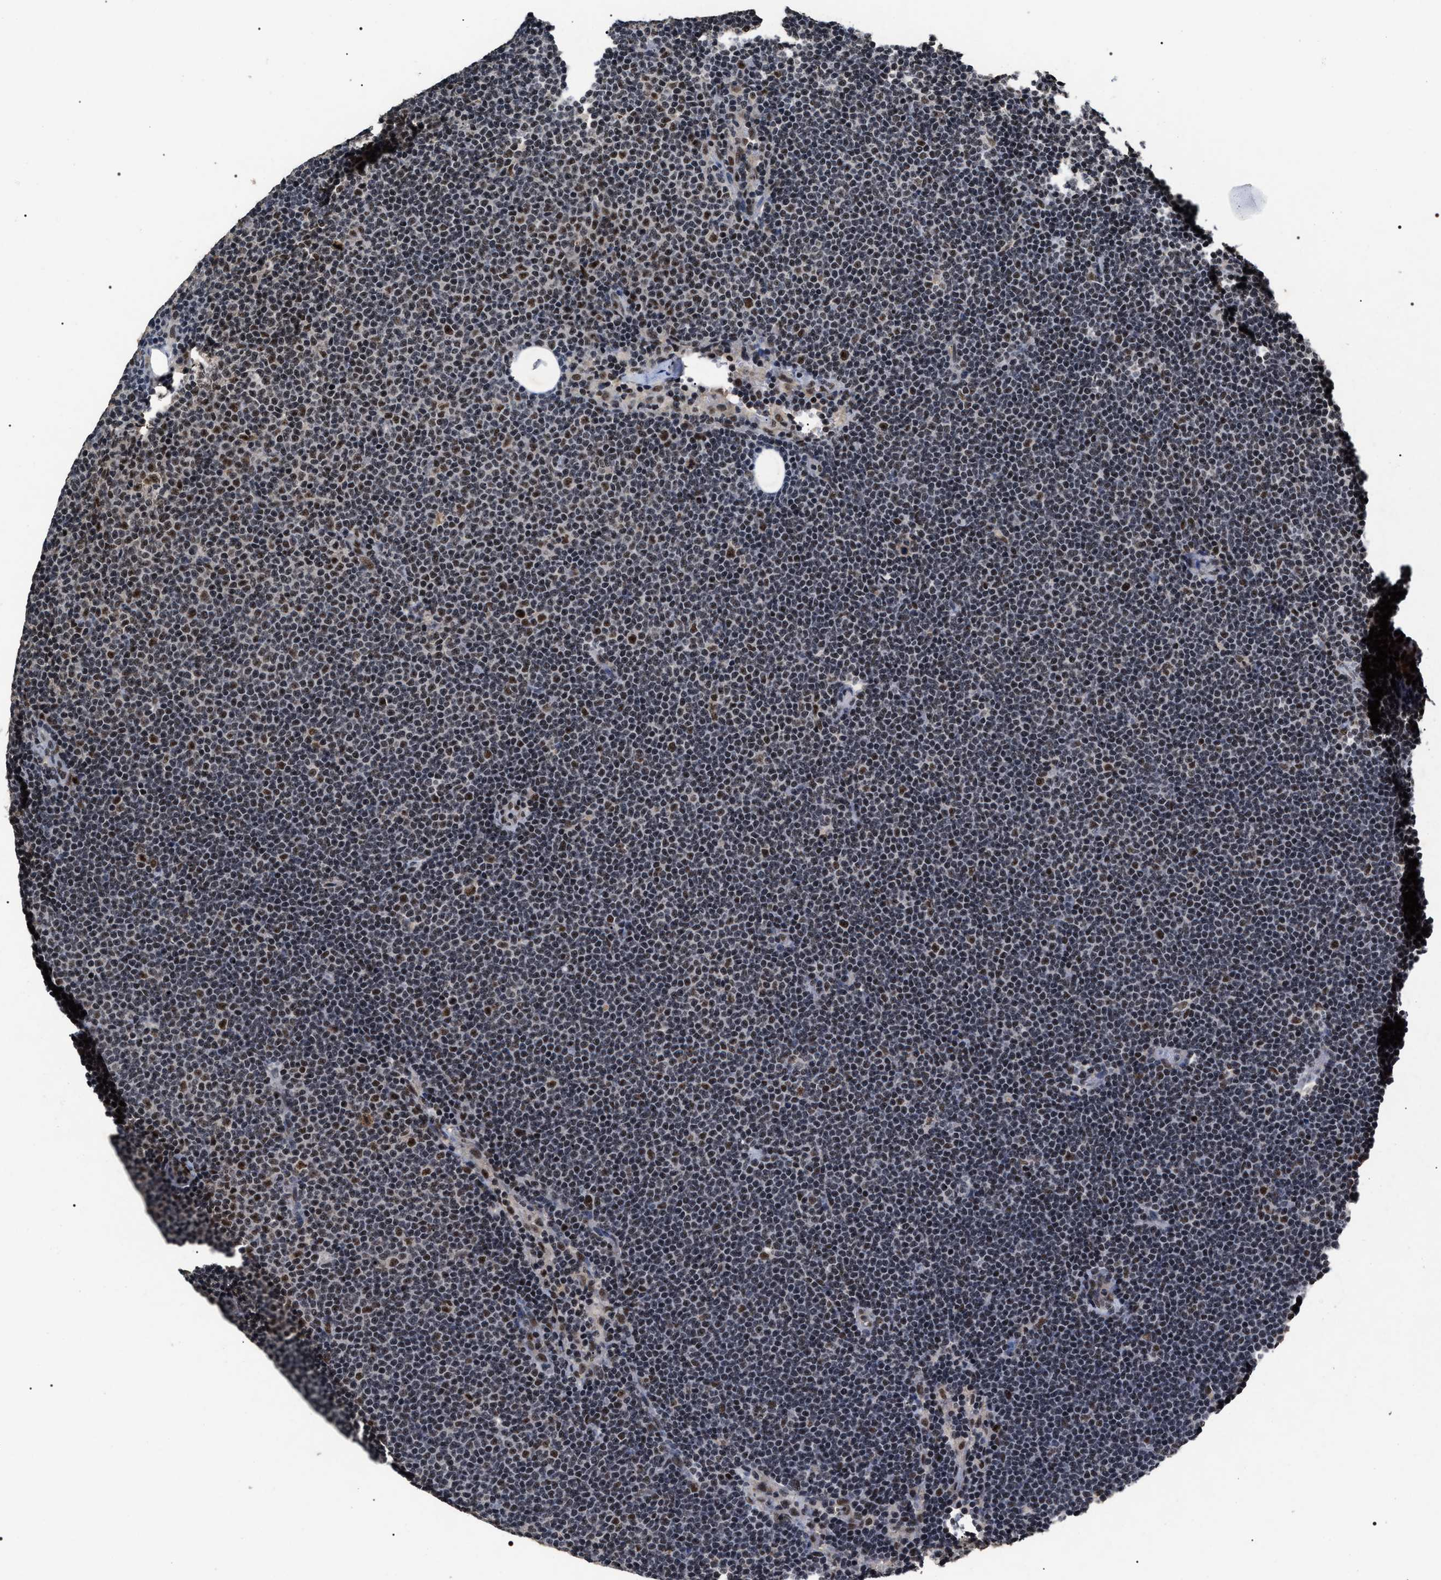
{"staining": {"intensity": "moderate", "quantity": "25%-75%", "location": "nuclear"}, "tissue": "lymphoma", "cell_type": "Tumor cells", "image_type": "cancer", "snomed": [{"axis": "morphology", "description": "Malignant lymphoma, non-Hodgkin's type, Low grade"}, {"axis": "topography", "description": "Lymph node"}], "caption": "This is a micrograph of immunohistochemistry (IHC) staining of lymphoma, which shows moderate positivity in the nuclear of tumor cells.", "gene": "RRP1B", "patient": {"sex": "female", "age": 53}}